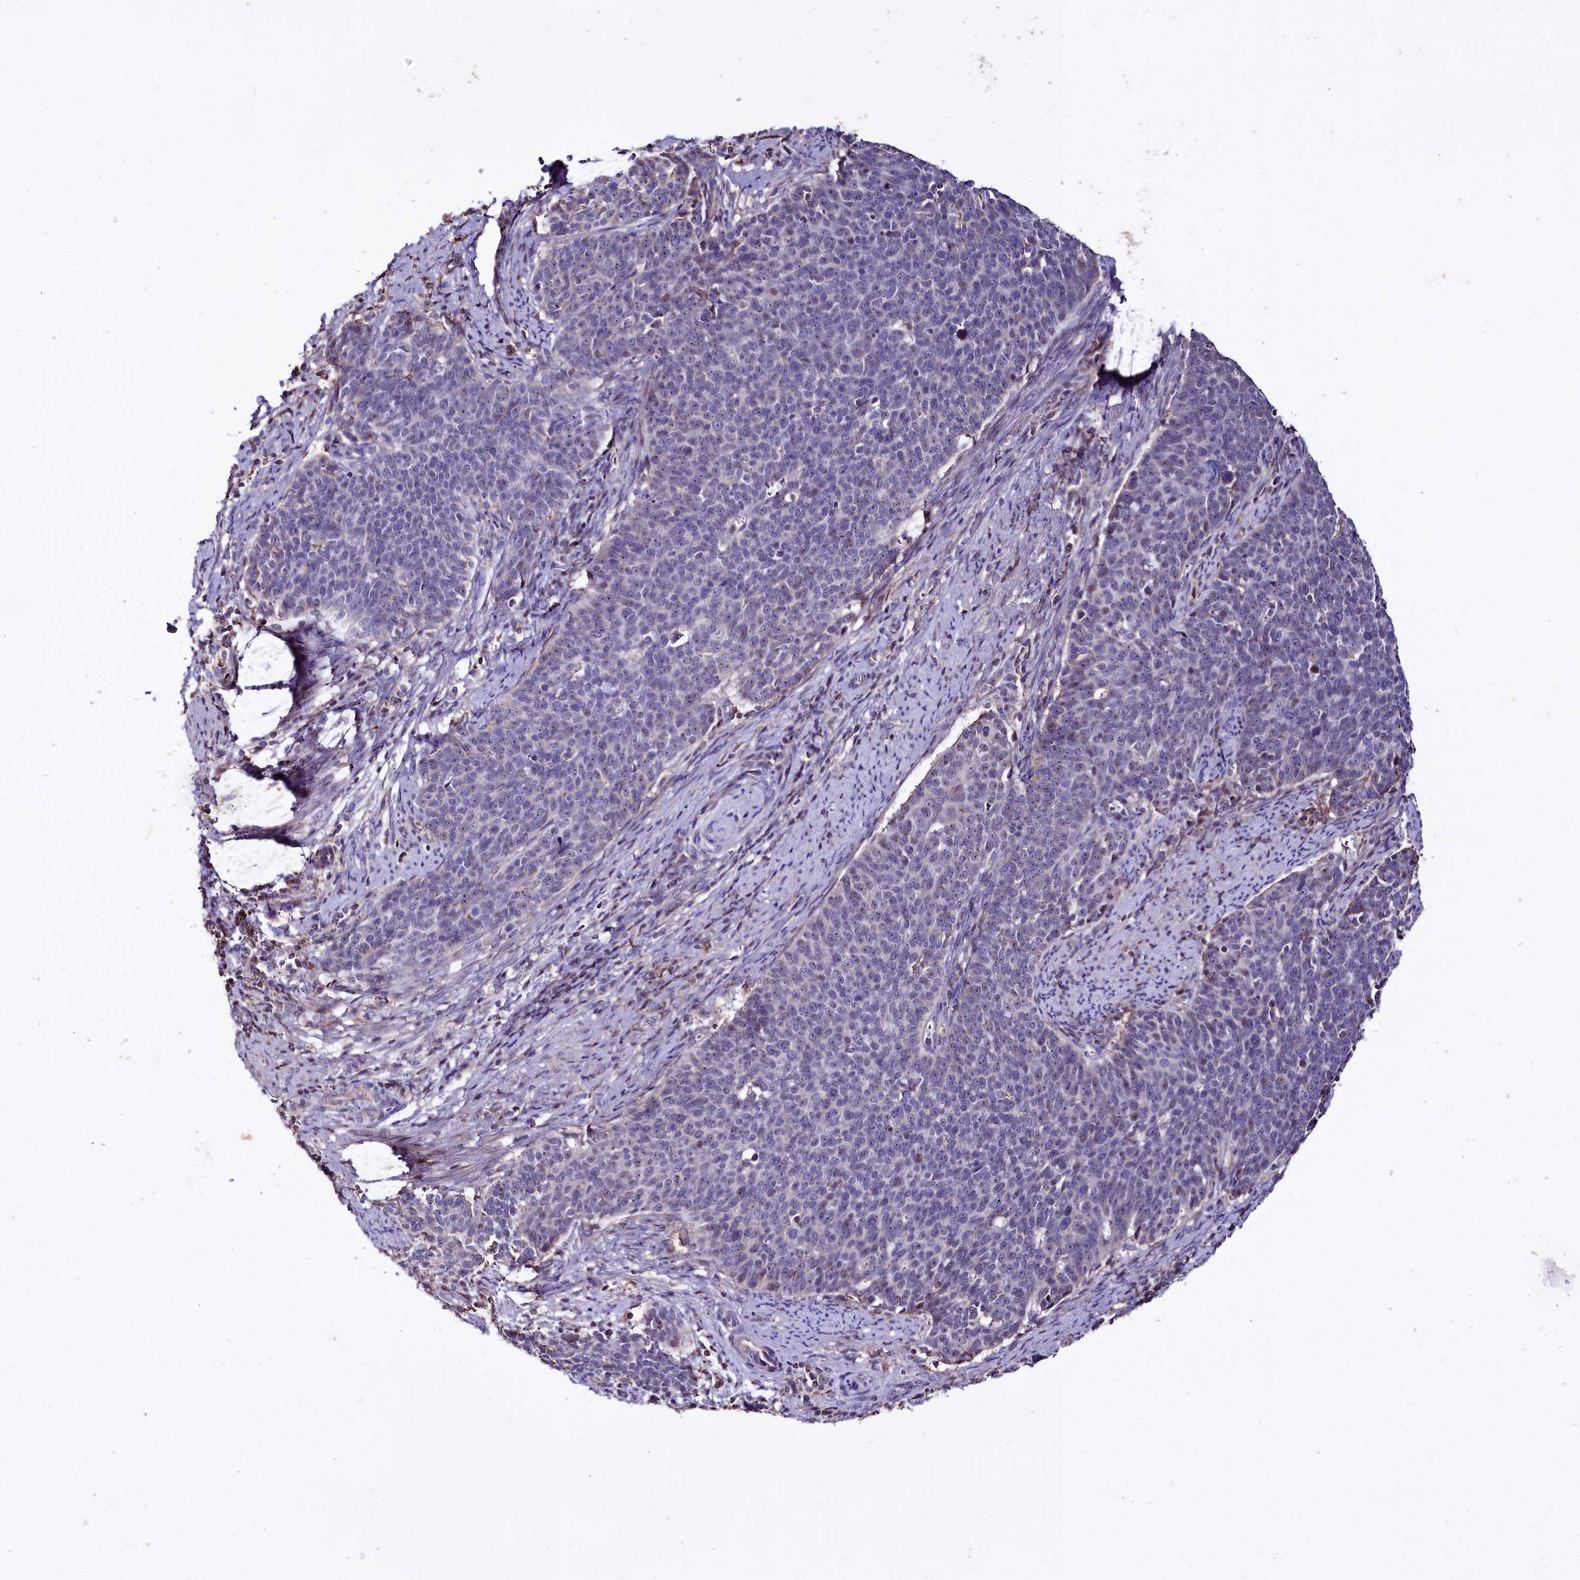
{"staining": {"intensity": "weak", "quantity": "<25%", "location": "nuclear"}, "tissue": "cervical cancer", "cell_type": "Tumor cells", "image_type": "cancer", "snomed": [{"axis": "morphology", "description": "Squamous cell carcinoma, NOS"}, {"axis": "topography", "description": "Cervix"}], "caption": "Immunohistochemistry photomicrograph of human cervical squamous cell carcinoma stained for a protein (brown), which reveals no expression in tumor cells.", "gene": "RPUSD3", "patient": {"sex": "female", "age": 39}}